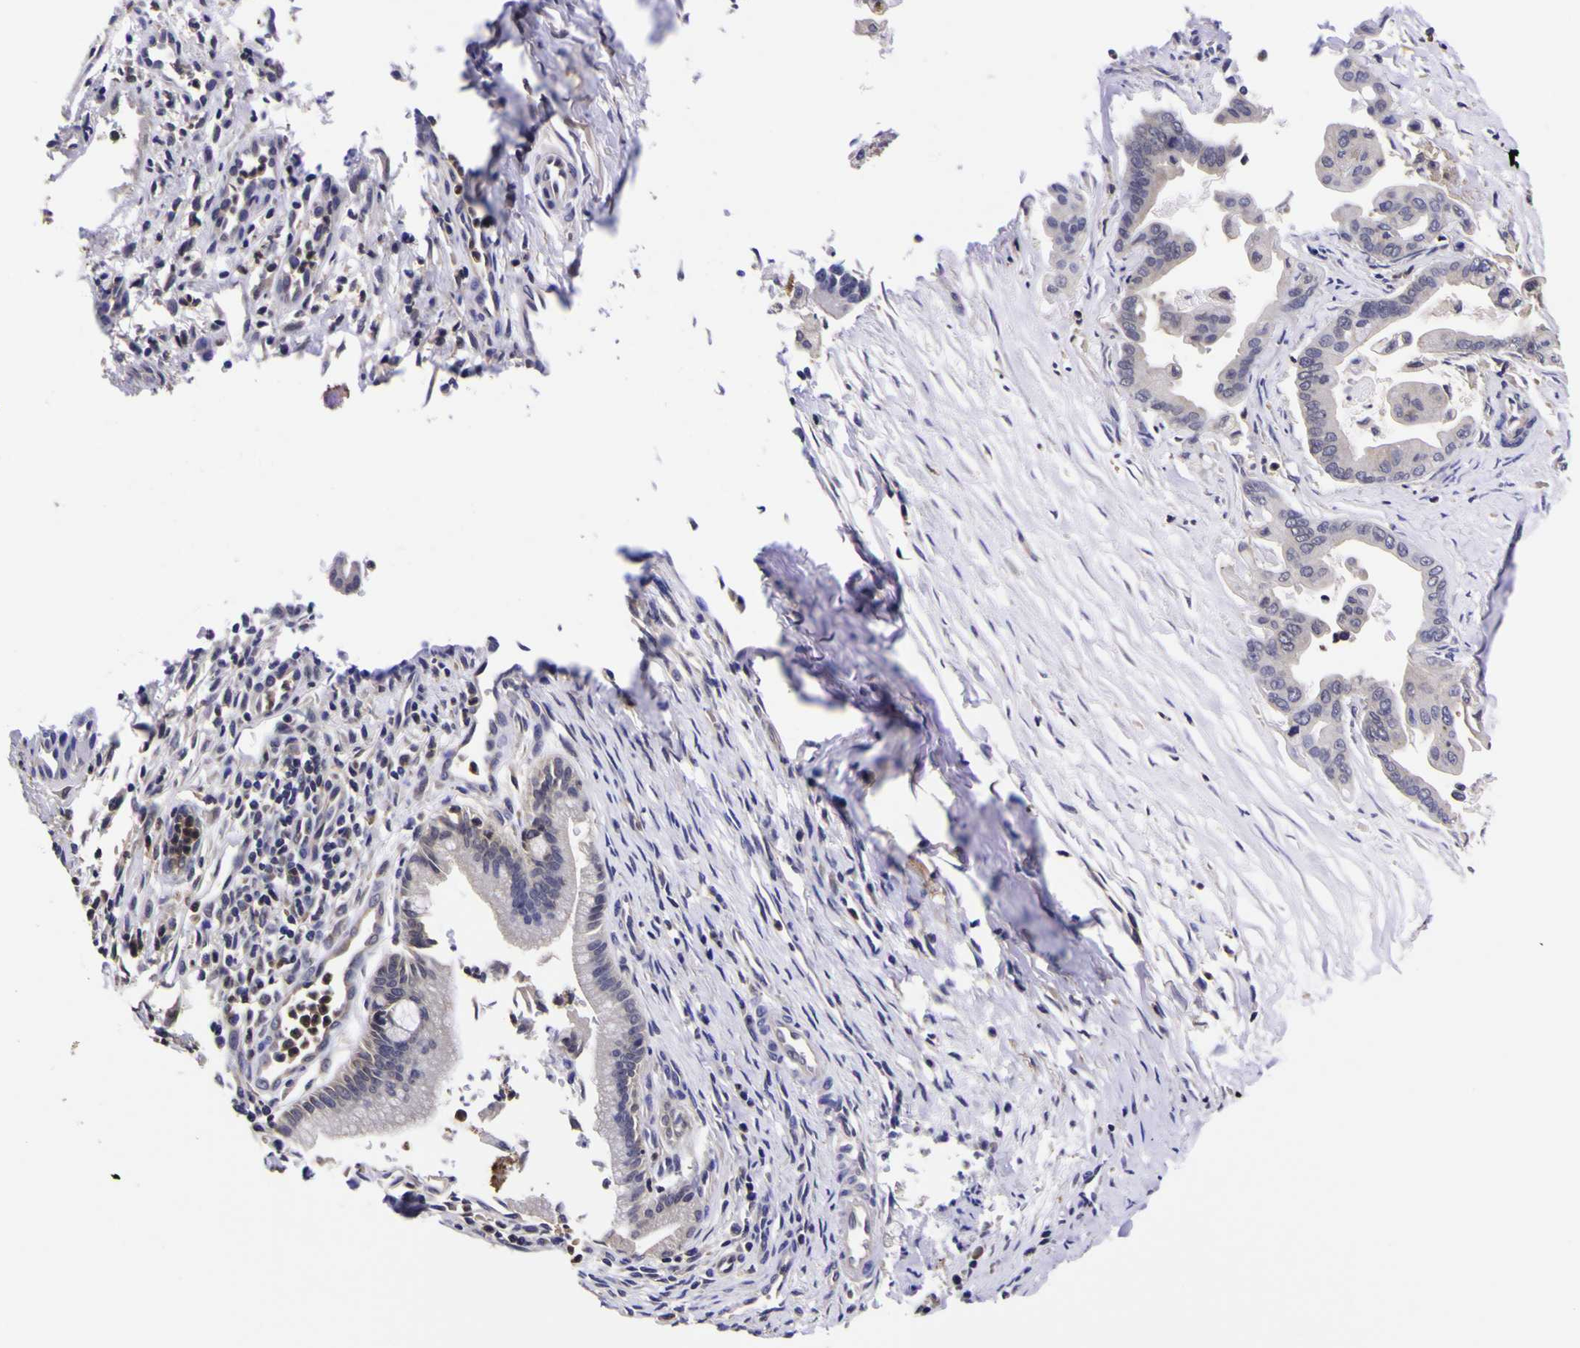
{"staining": {"intensity": "negative", "quantity": "none", "location": "none"}, "tissue": "pancreatic cancer", "cell_type": "Tumor cells", "image_type": "cancer", "snomed": [{"axis": "morphology", "description": "Adenocarcinoma, NOS"}, {"axis": "topography", "description": "Pancreas"}], "caption": "Human adenocarcinoma (pancreatic) stained for a protein using IHC demonstrates no staining in tumor cells.", "gene": "MAPK14", "patient": {"sex": "female", "age": 75}}